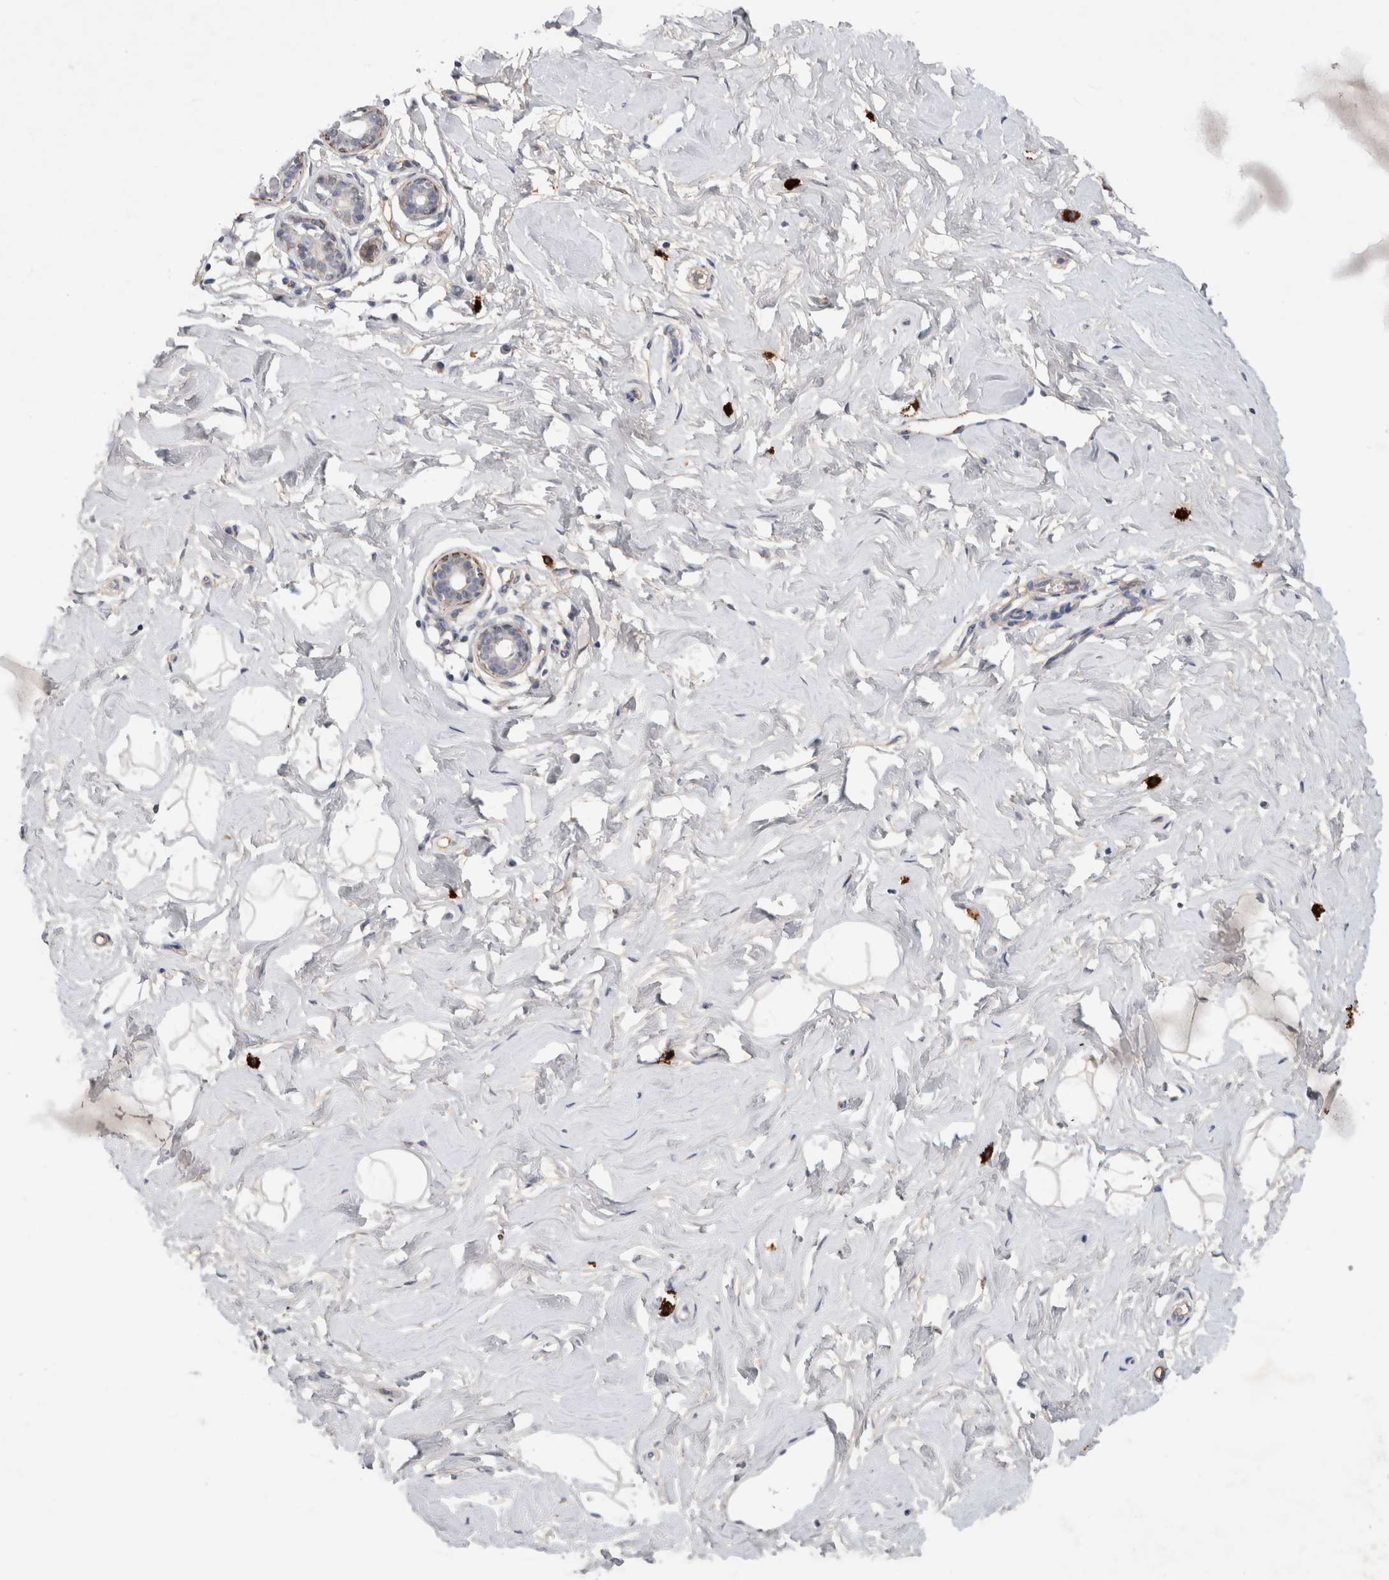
{"staining": {"intensity": "negative", "quantity": "none", "location": "none"}, "tissue": "breast", "cell_type": "Adipocytes", "image_type": "normal", "snomed": [{"axis": "morphology", "description": "Normal tissue, NOS"}, {"axis": "morphology", "description": "Adenoma, NOS"}, {"axis": "topography", "description": "Breast"}], "caption": "This is an immunohistochemistry photomicrograph of unremarkable breast. There is no staining in adipocytes.", "gene": "PGM1", "patient": {"sex": "female", "age": 23}}